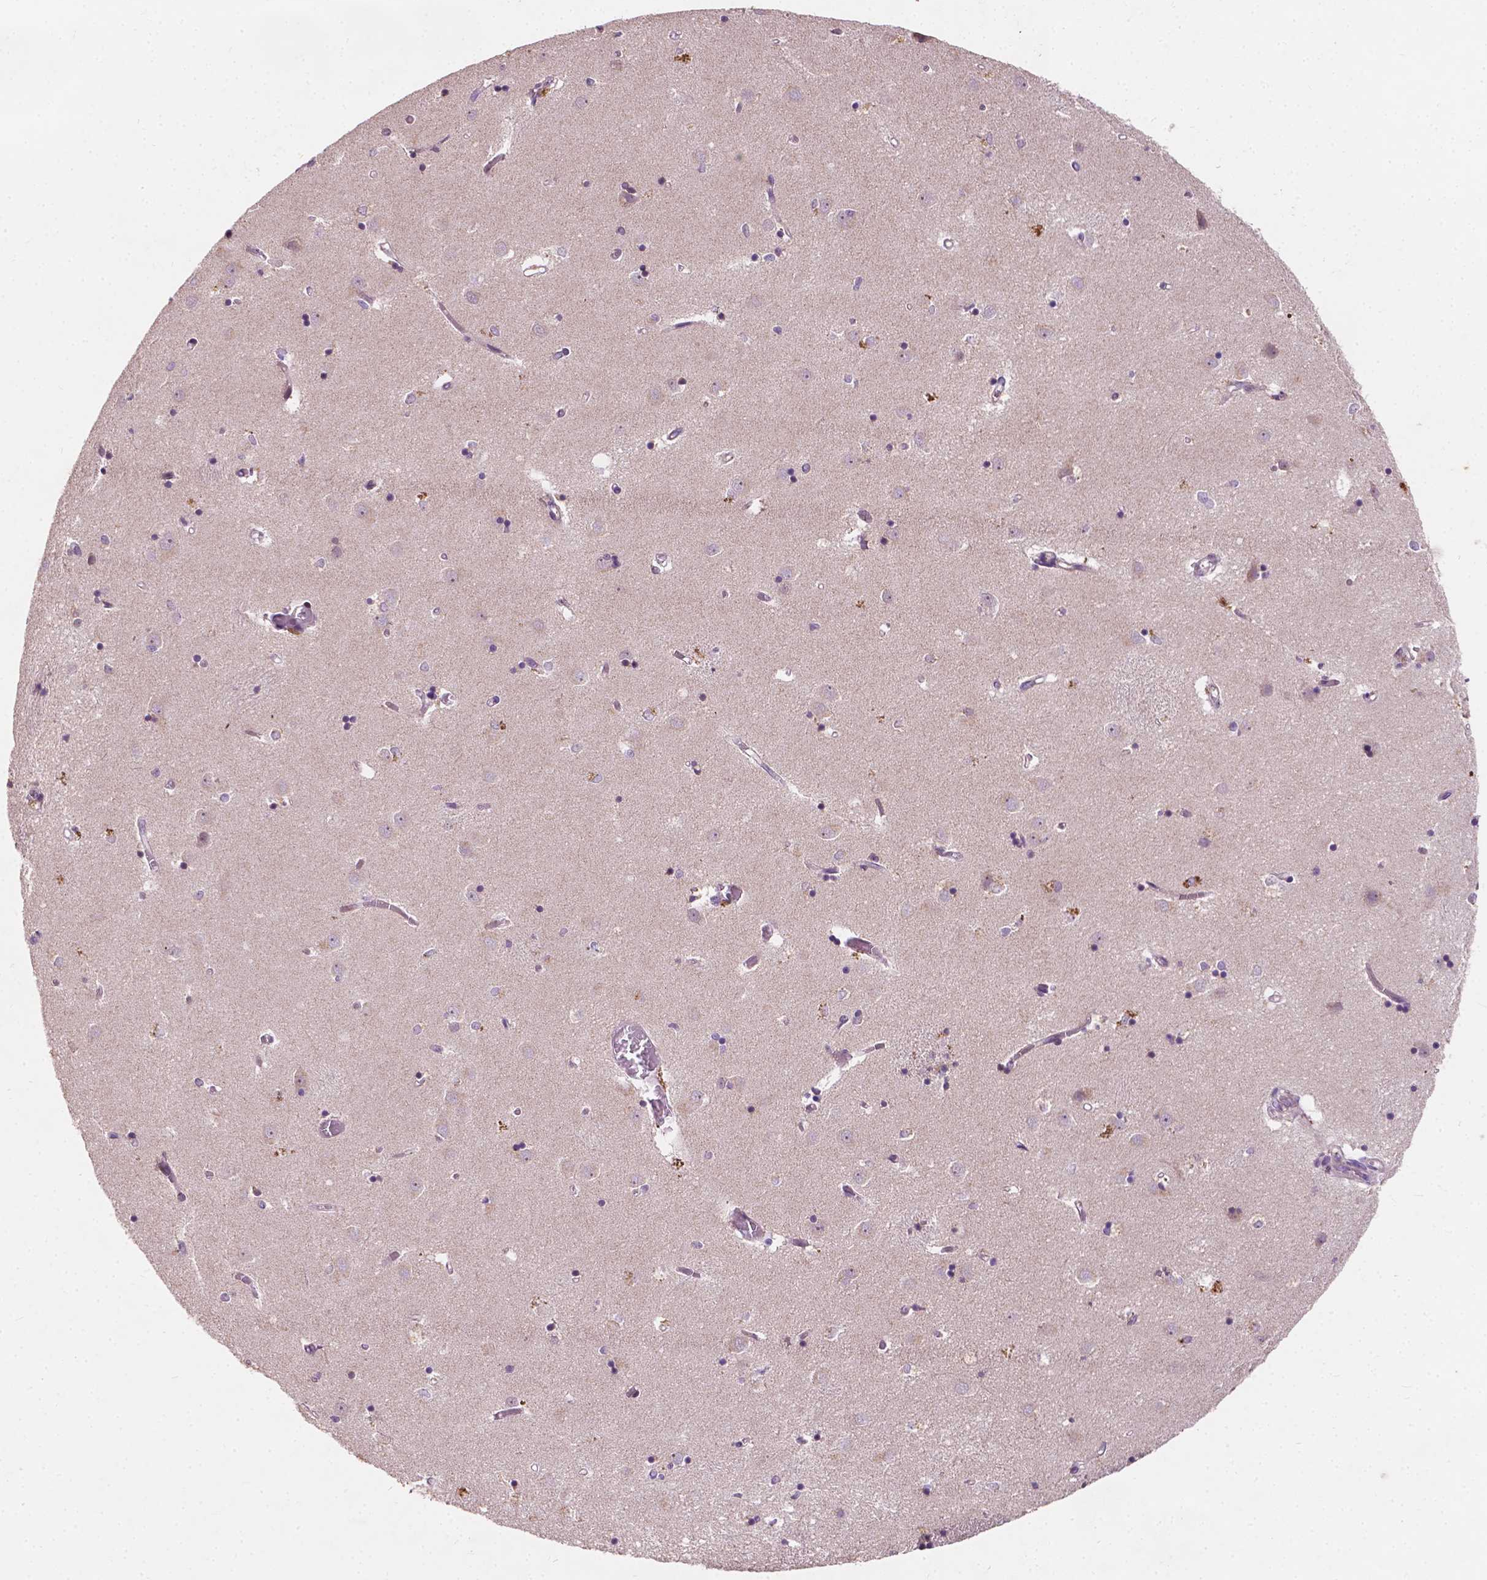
{"staining": {"intensity": "negative", "quantity": "none", "location": "none"}, "tissue": "caudate", "cell_type": "Glial cells", "image_type": "normal", "snomed": [{"axis": "morphology", "description": "Normal tissue, NOS"}, {"axis": "topography", "description": "Lateral ventricle wall"}], "caption": "Glial cells show no significant expression in unremarkable caudate. The staining was performed using DAB to visualize the protein expression in brown, while the nuclei were stained in blue with hematoxylin (Magnification: 20x).", "gene": "DUSP16", "patient": {"sex": "male", "age": 54}}